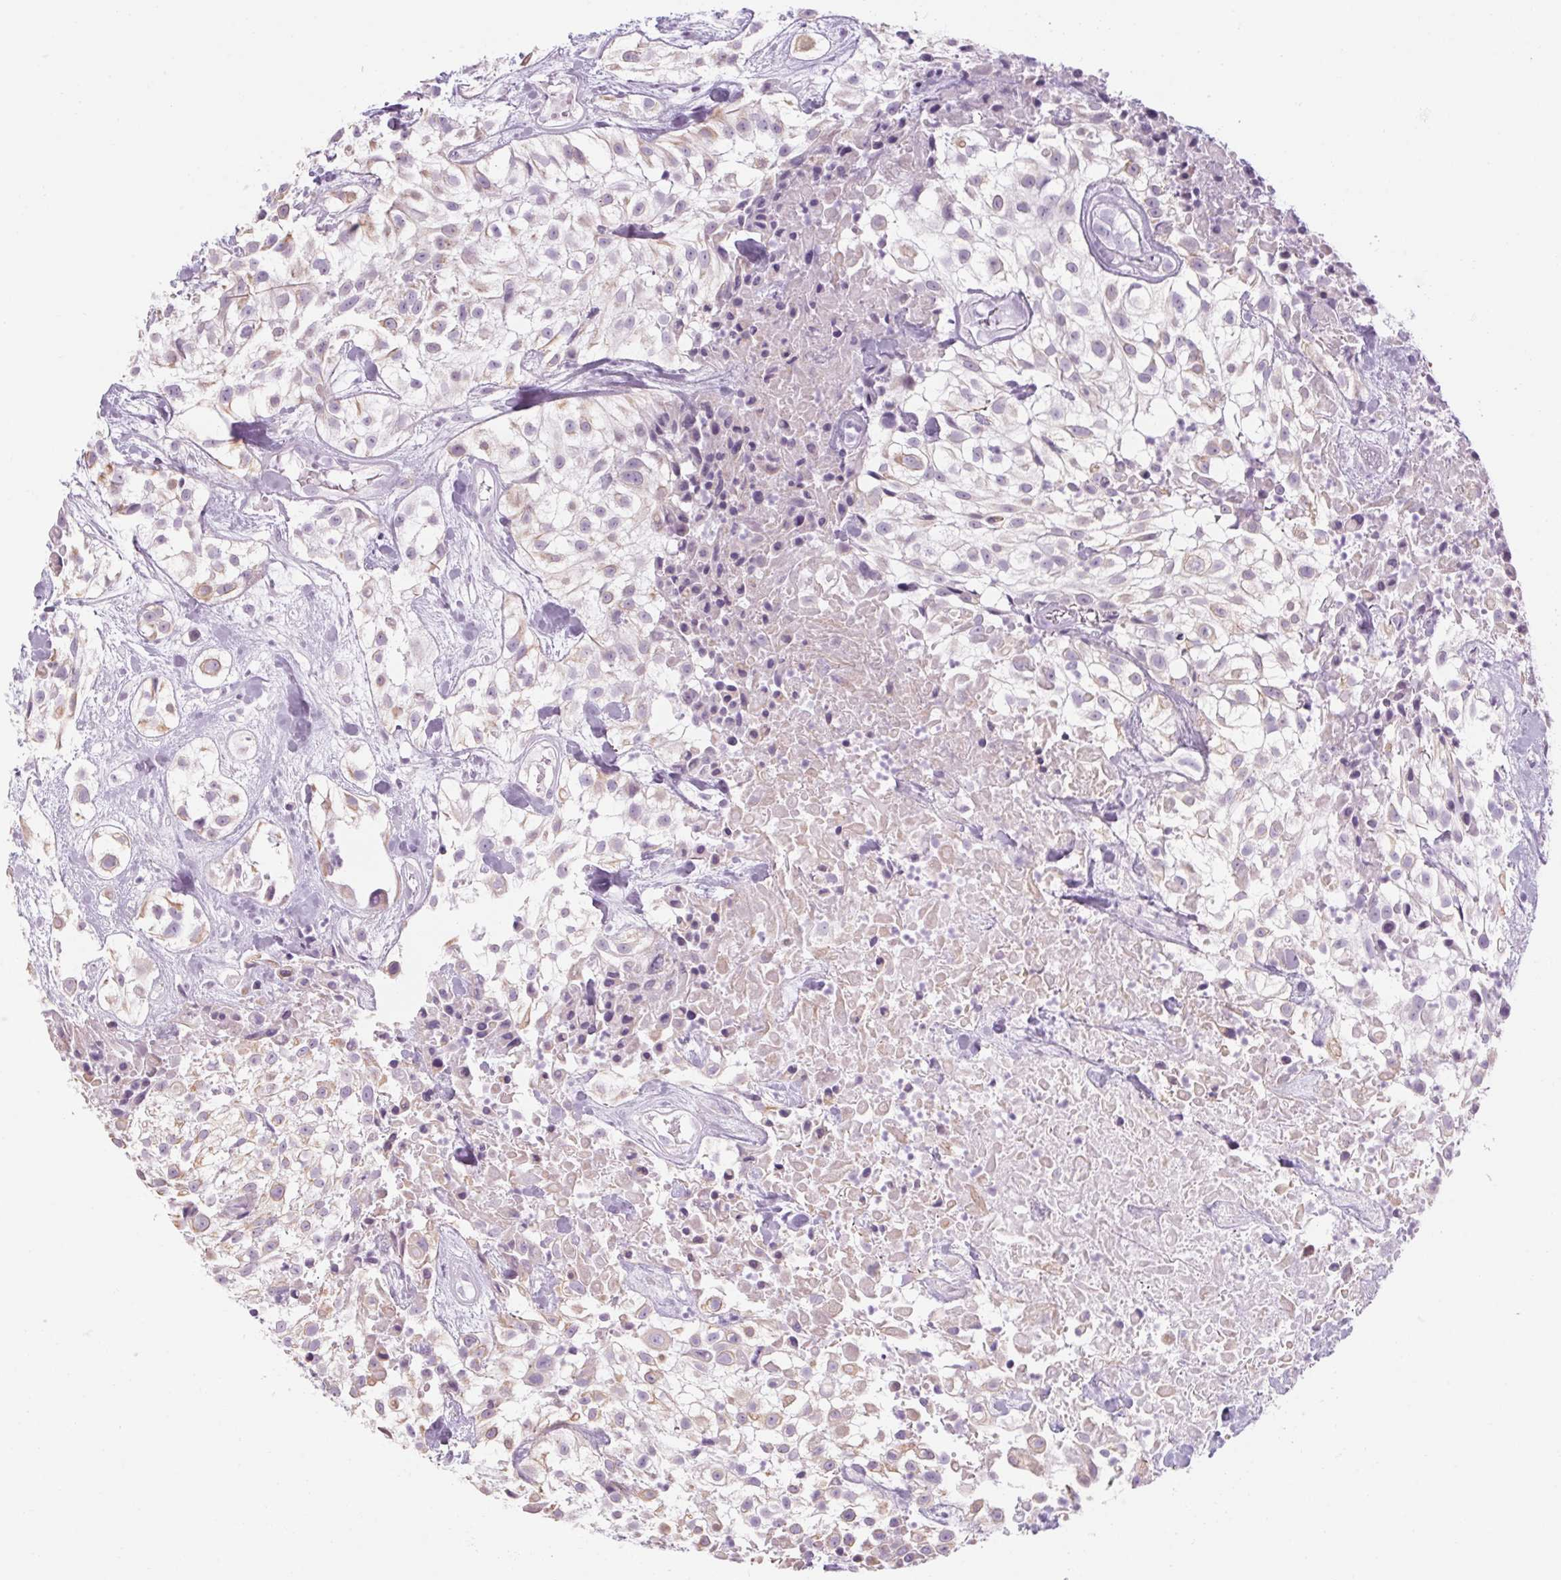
{"staining": {"intensity": "weak", "quantity": "25%-75%", "location": "cytoplasmic/membranous"}, "tissue": "urothelial cancer", "cell_type": "Tumor cells", "image_type": "cancer", "snomed": [{"axis": "morphology", "description": "Urothelial carcinoma, High grade"}, {"axis": "topography", "description": "Urinary bladder"}], "caption": "Immunohistochemical staining of urothelial cancer demonstrates low levels of weak cytoplasmic/membranous staining in approximately 25%-75% of tumor cells. (DAB IHC, brown staining for protein, blue staining for nuclei).", "gene": "RPTN", "patient": {"sex": "male", "age": 56}}